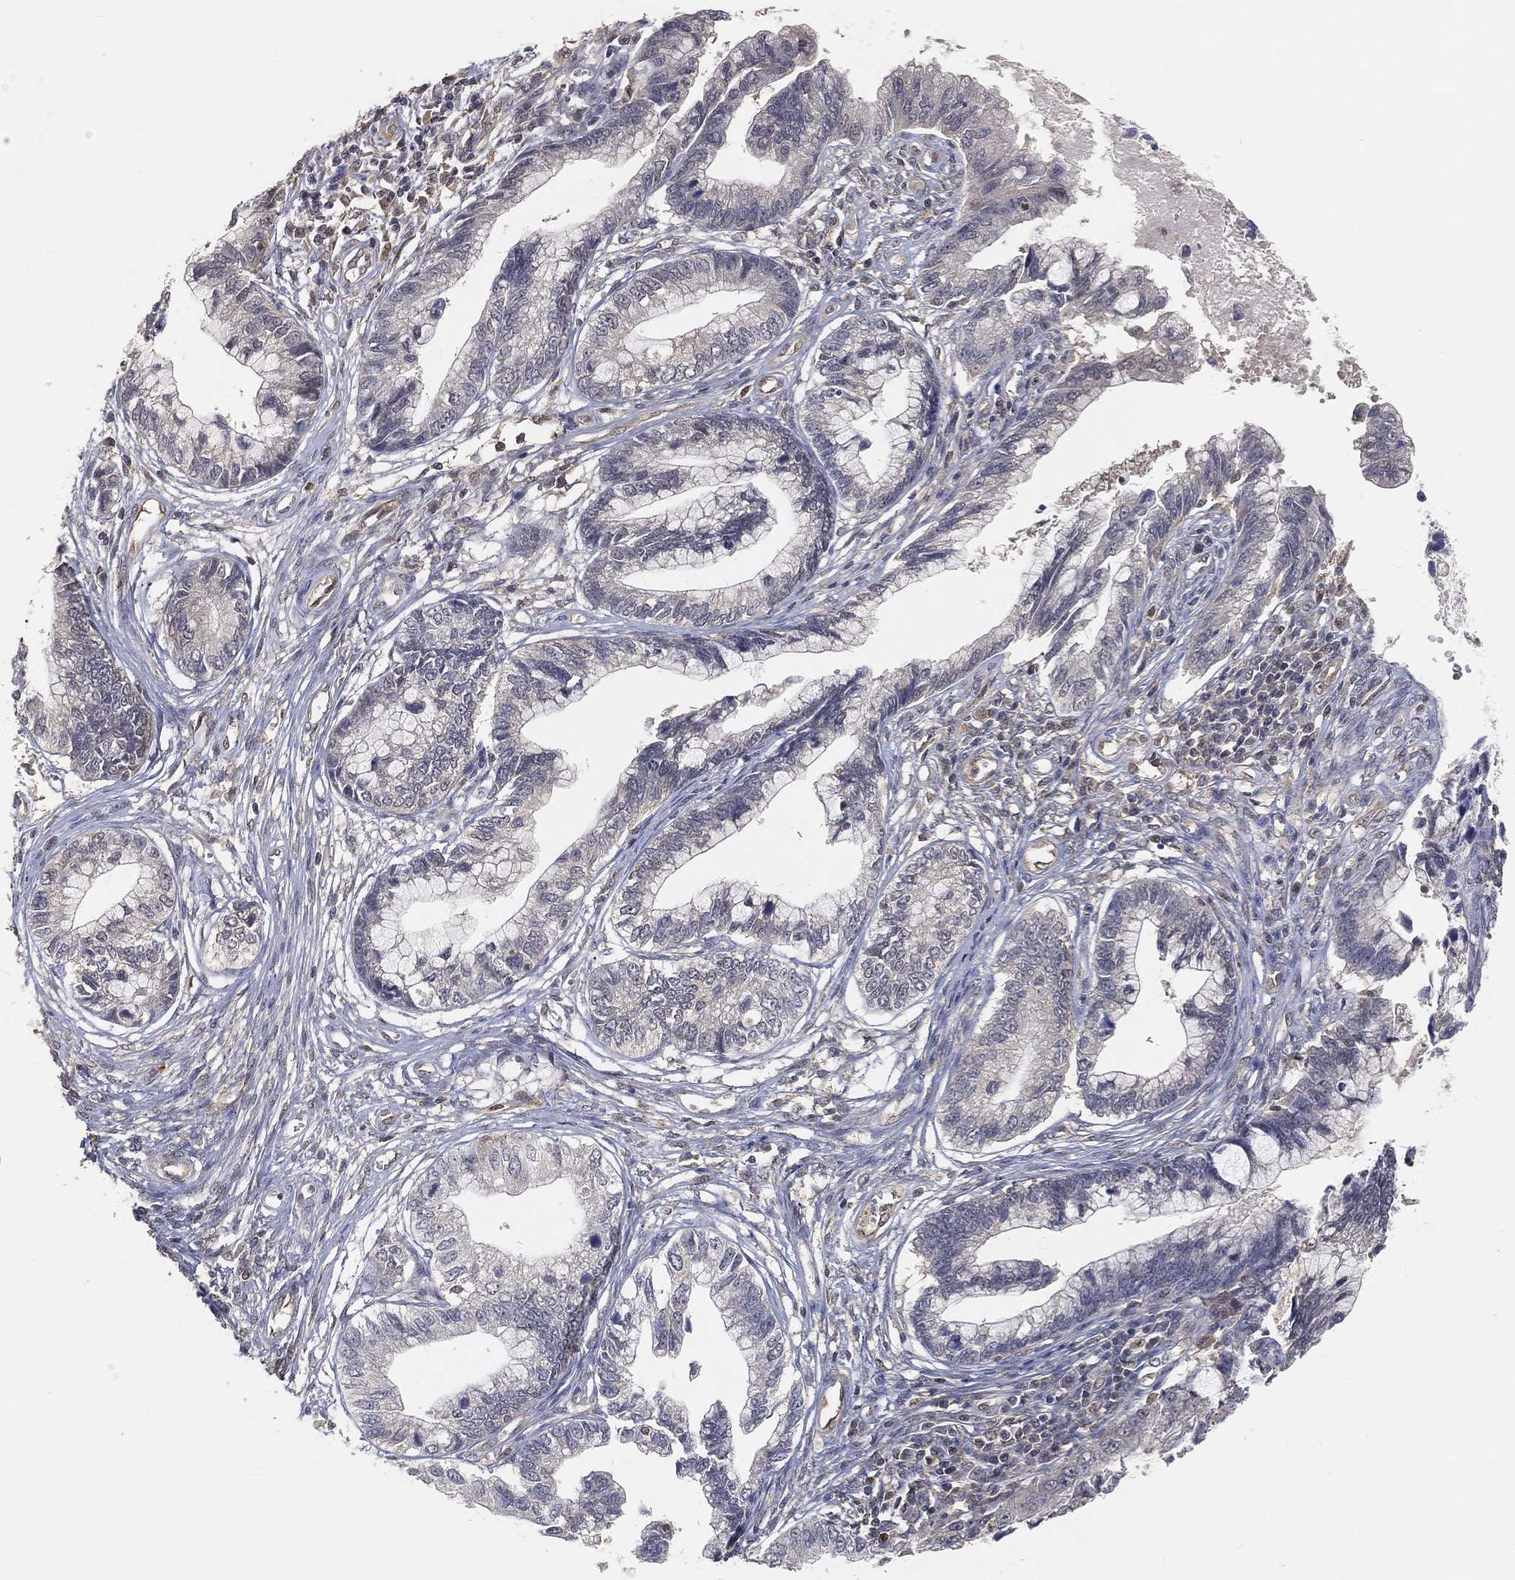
{"staining": {"intensity": "negative", "quantity": "none", "location": "none"}, "tissue": "cervical cancer", "cell_type": "Tumor cells", "image_type": "cancer", "snomed": [{"axis": "morphology", "description": "Adenocarcinoma, NOS"}, {"axis": "topography", "description": "Cervix"}], "caption": "Tumor cells are negative for protein expression in human cervical cancer.", "gene": "MAPK1", "patient": {"sex": "female", "age": 44}}